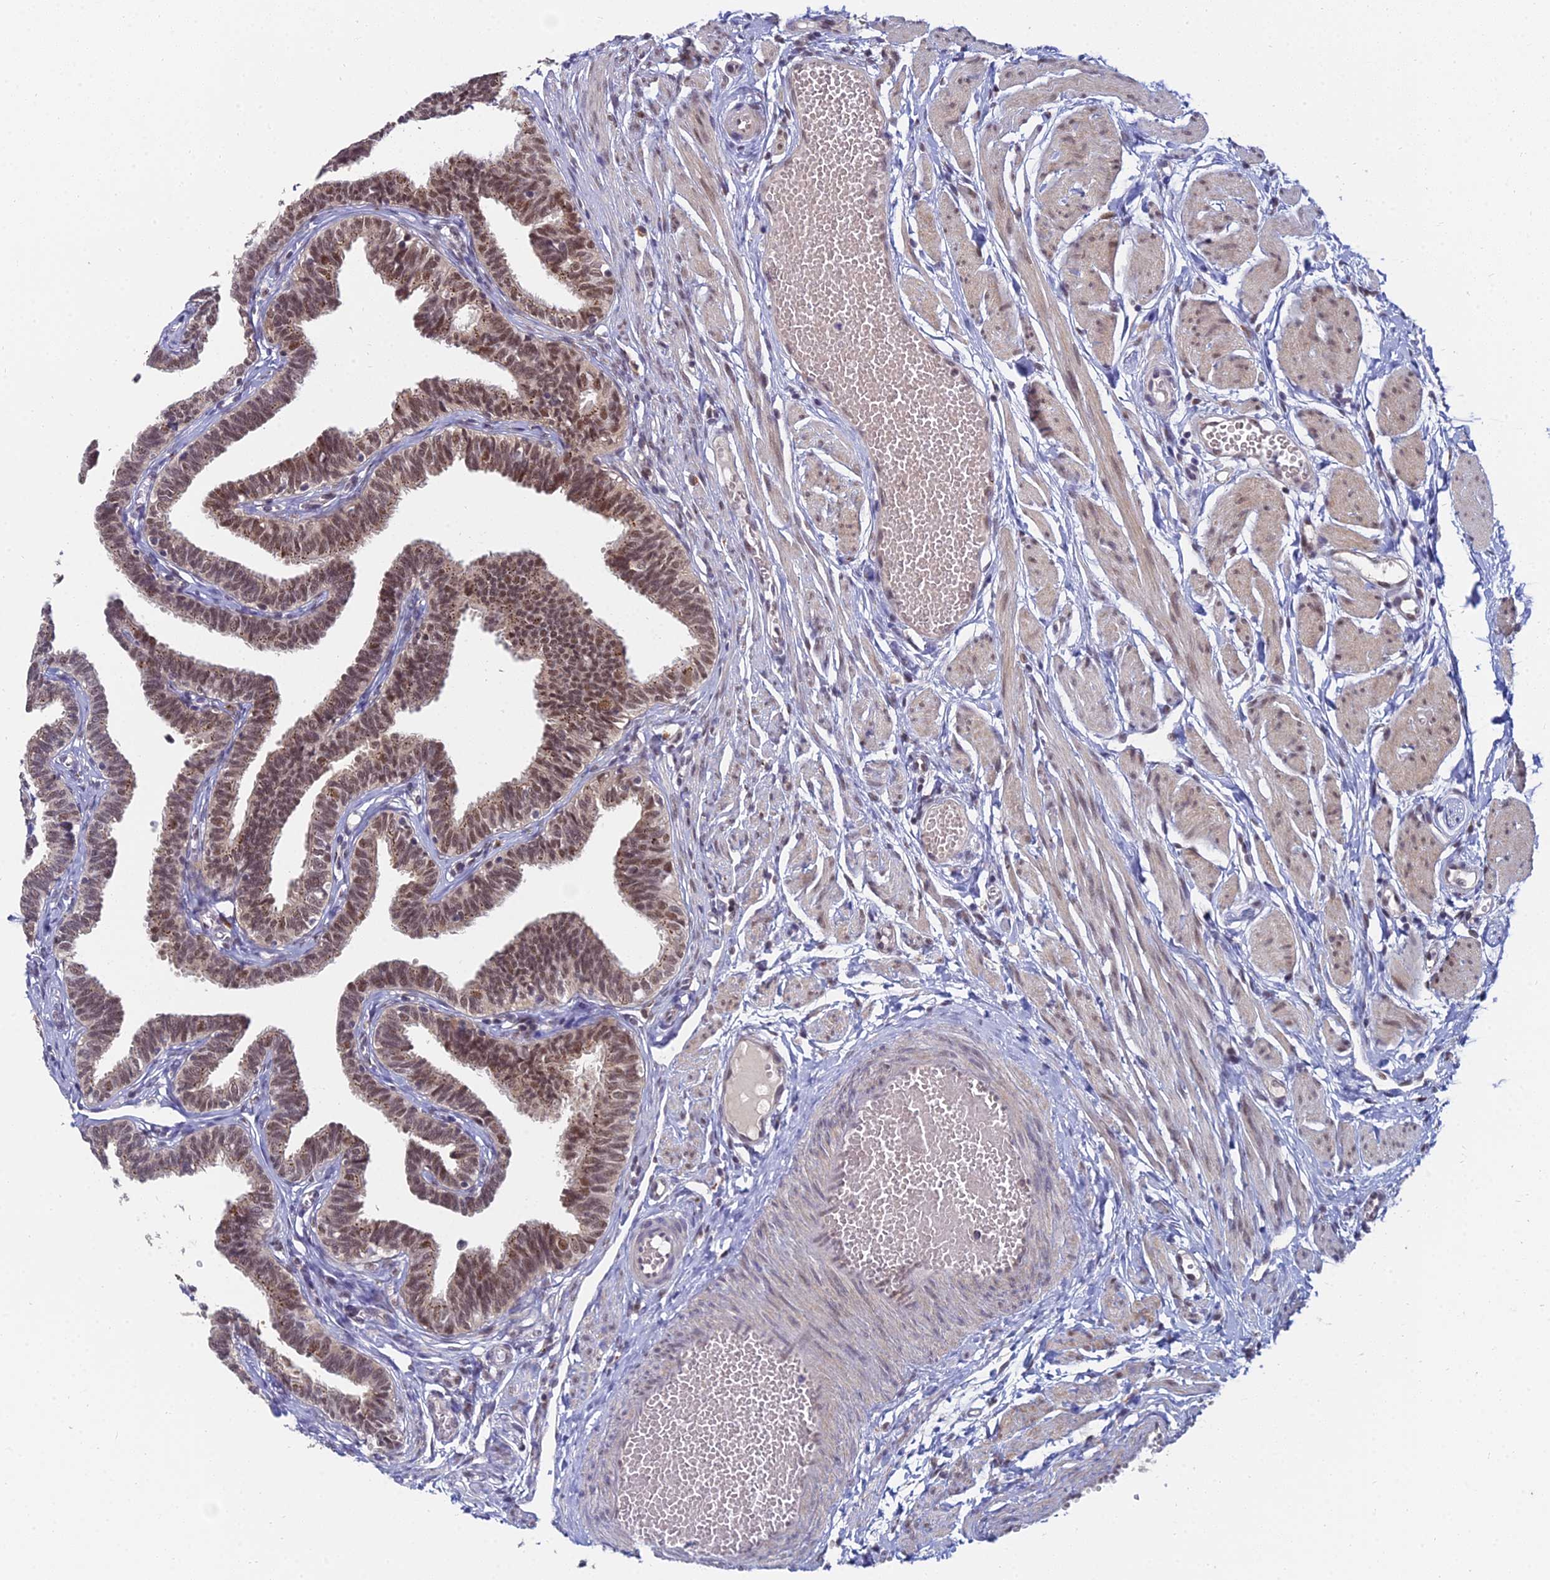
{"staining": {"intensity": "moderate", "quantity": ">75%", "location": "cytoplasmic/membranous,nuclear"}, "tissue": "fallopian tube", "cell_type": "Glandular cells", "image_type": "normal", "snomed": [{"axis": "morphology", "description": "Normal tissue, NOS"}, {"axis": "topography", "description": "Fallopian tube"}, {"axis": "topography", "description": "Ovary"}], "caption": "Human fallopian tube stained for a protein (brown) exhibits moderate cytoplasmic/membranous,nuclear positive expression in about >75% of glandular cells.", "gene": "THOC3", "patient": {"sex": "female", "age": 23}}